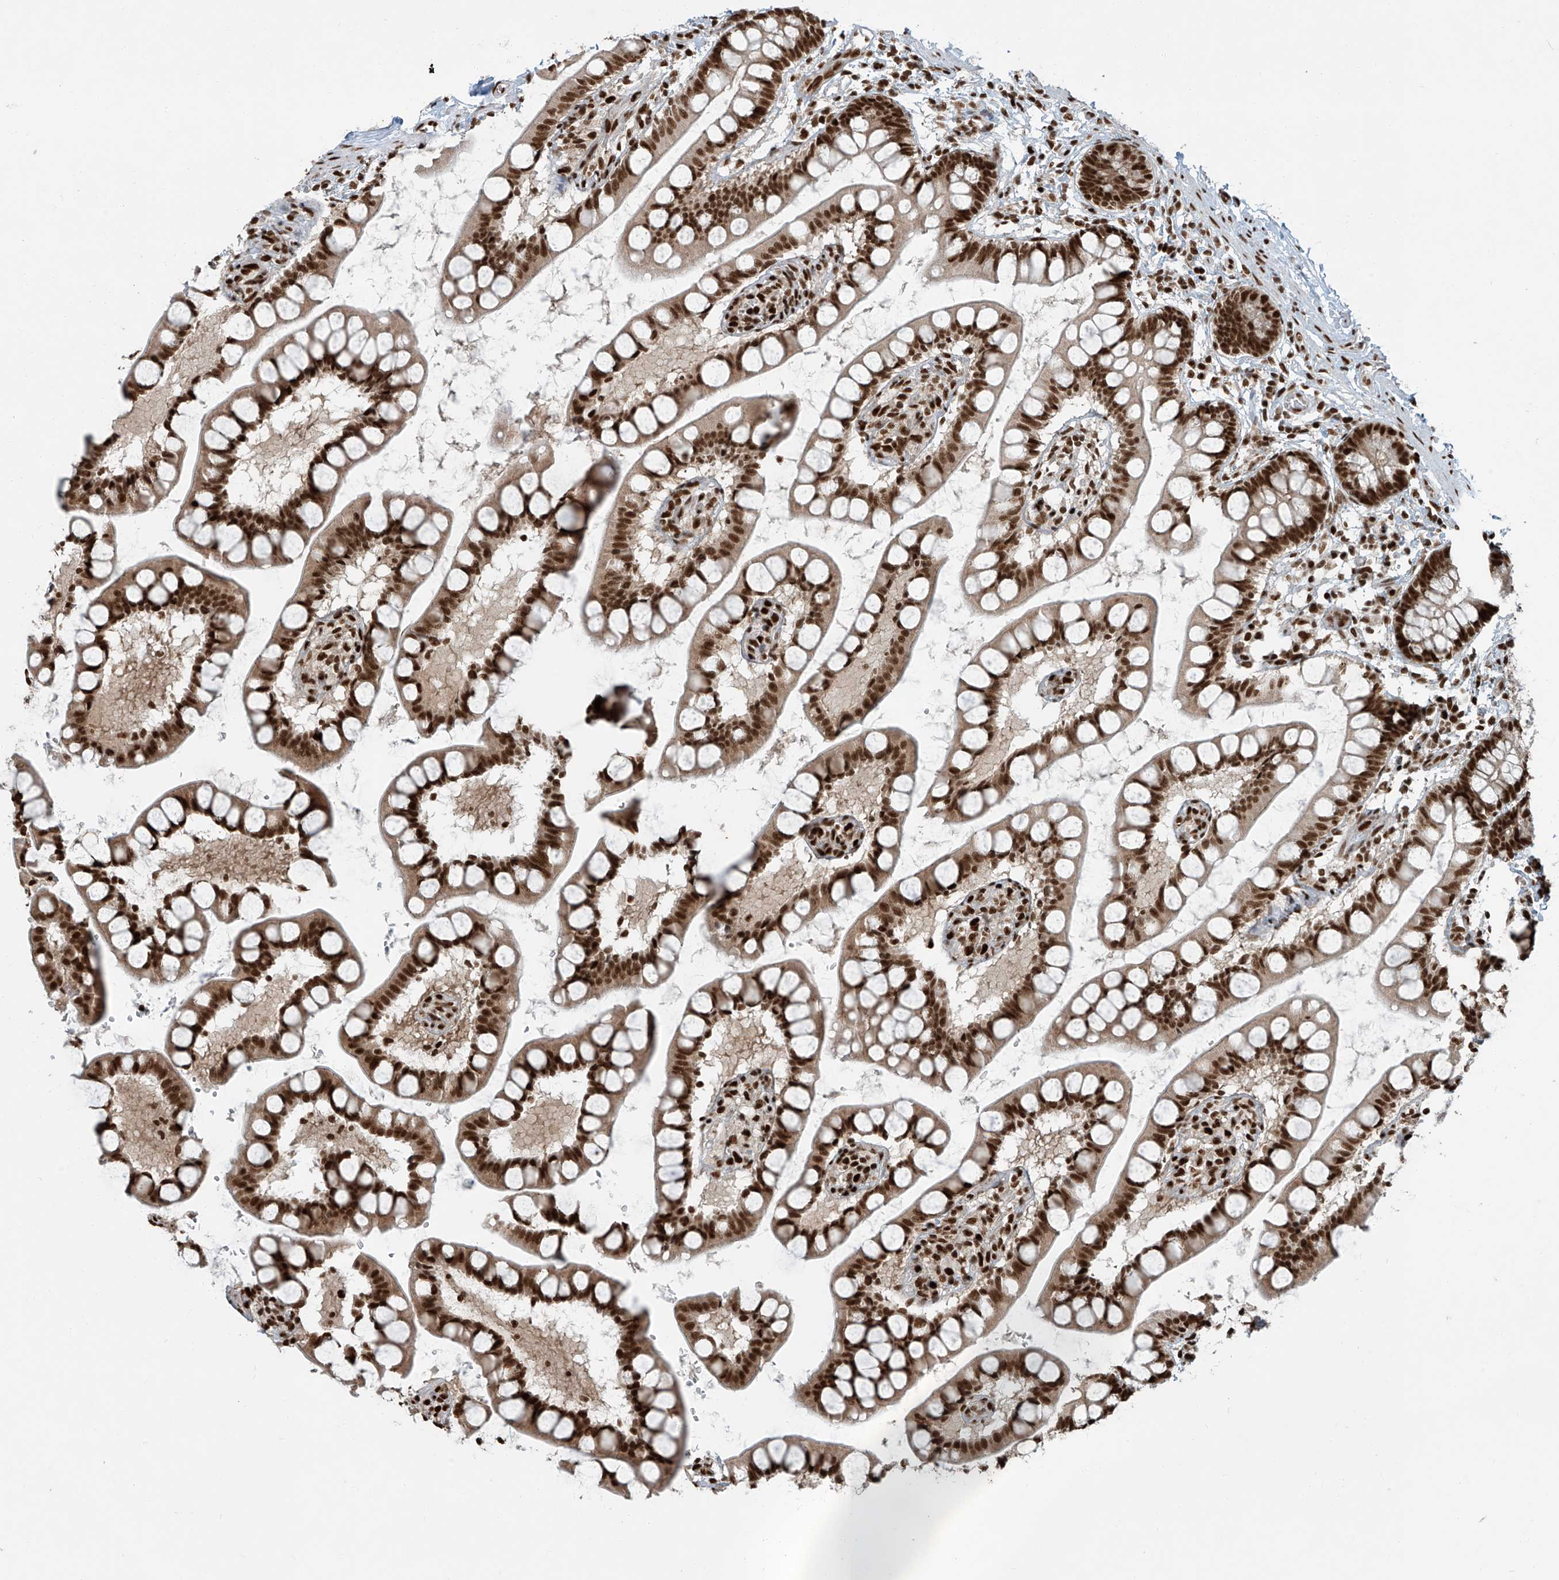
{"staining": {"intensity": "strong", "quantity": ">75%", "location": "nuclear"}, "tissue": "small intestine", "cell_type": "Glandular cells", "image_type": "normal", "snomed": [{"axis": "morphology", "description": "Normal tissue, NOS"}, {"axis": "topography", "description": "Small intestine"}], "caption": "A brown stain highlights strong nuclear staining of a protein in glandular cells of benign small intestine.", "gene": "FAM193B", "patient": {"sex": "male", "age": 52}}